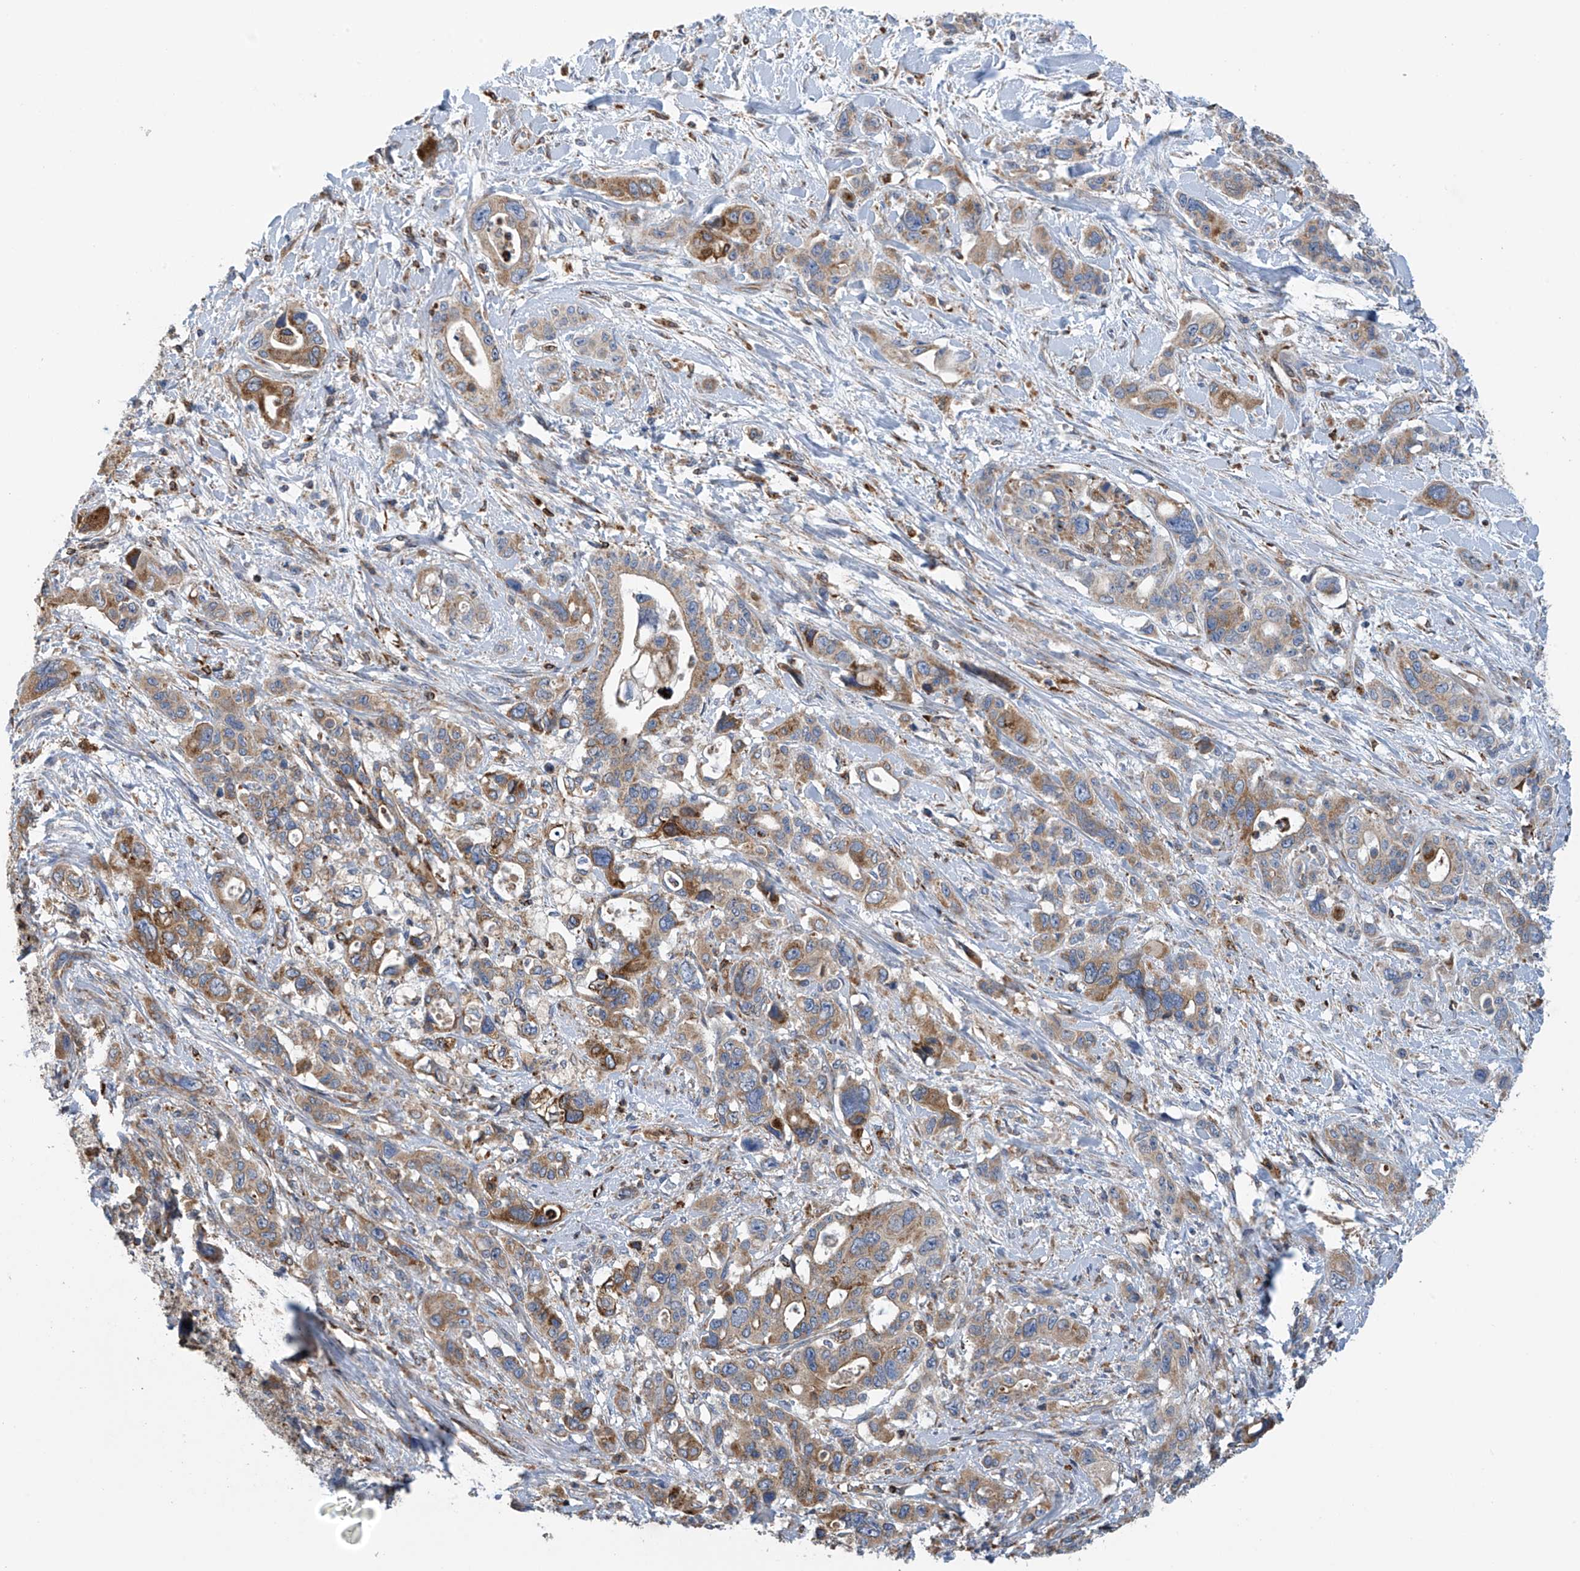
{"staining": {"intensity": "moderate", "quantity": ">75%", "location": "cytoplasmic/membranous"}, "tissue": "pancreatic cancer", "cell_type": "Tumor cells", "image_type": "cancer", "snomed": [{"axis": "morphology", "description": "Adenocarcinoma, NOS"}, {"axis": "topography", "description": "Pancreas"}], "caption": "A photomicrograph of pancreatic cancer (adenocarcinoma) stained for a protein exhibits moderate cytoplasmic/membranous brown staining in tumor cells.", "gene": "EIF5B", "patient": {"sex": "male", "age": 46}}